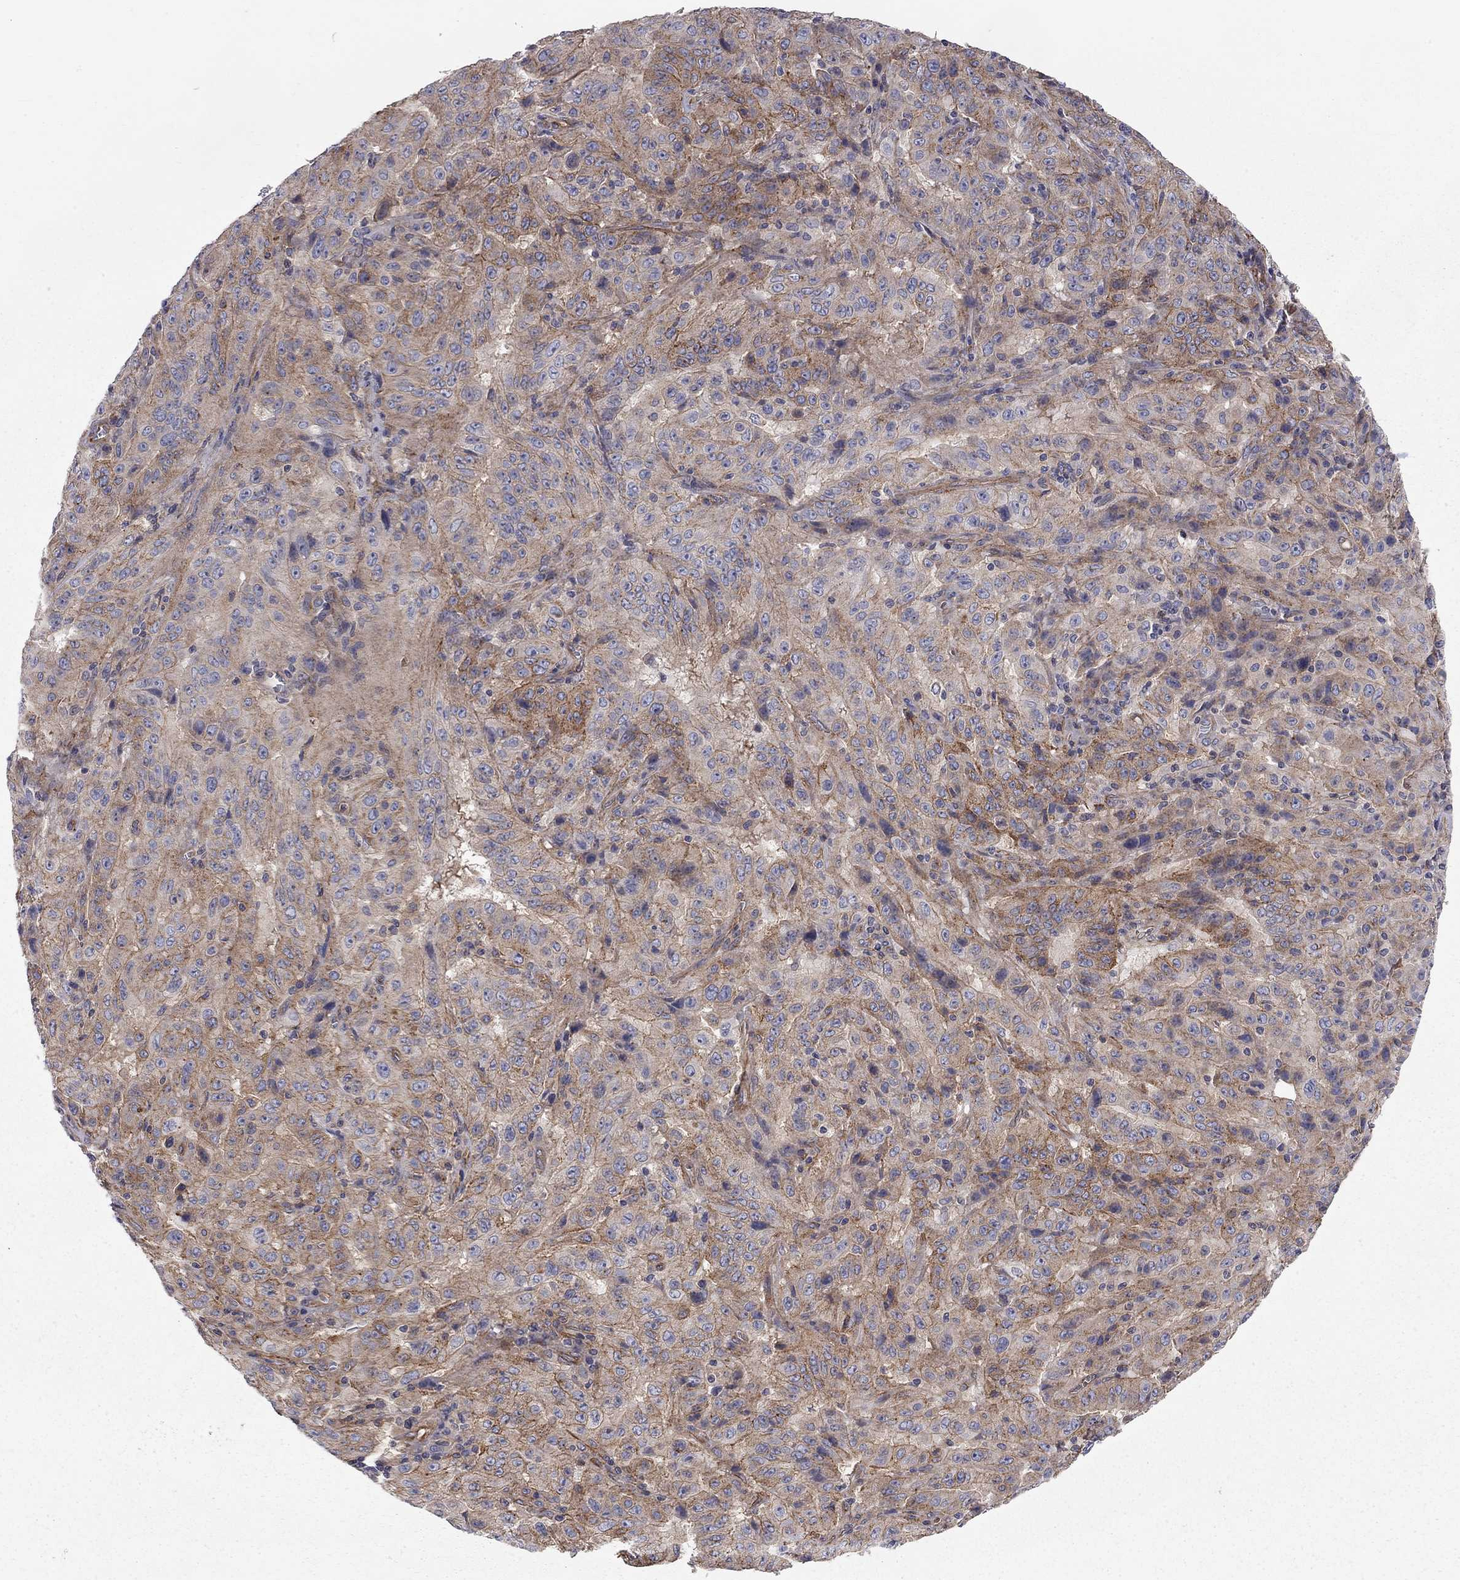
{"staining": {"intensity": "strong", "quantity": "<25%", "location": "cytoplasmic/membranous"}, "tissue": "pancreatic cancer", "cell_type": "Tumor cells", "image_type": "cancer", "snomed": [{"axis": "morphology", "description": "Adenocarcinoma, NOS"}, {"axis": "topography", "description": "Pancreas"}], "caption": "IHC micrograph of neoplastic tissue: human pancreatic cancer (adenocarcinoma) stained using IHC reveals medium levels of strong protein expression localized specifically in the cytoplasmic/membranous of tumor cells, appearing as a cytoplasmic/membranous brown color.", "gene": "RASEF", "patient": {"sex": "male", "age": 63}}